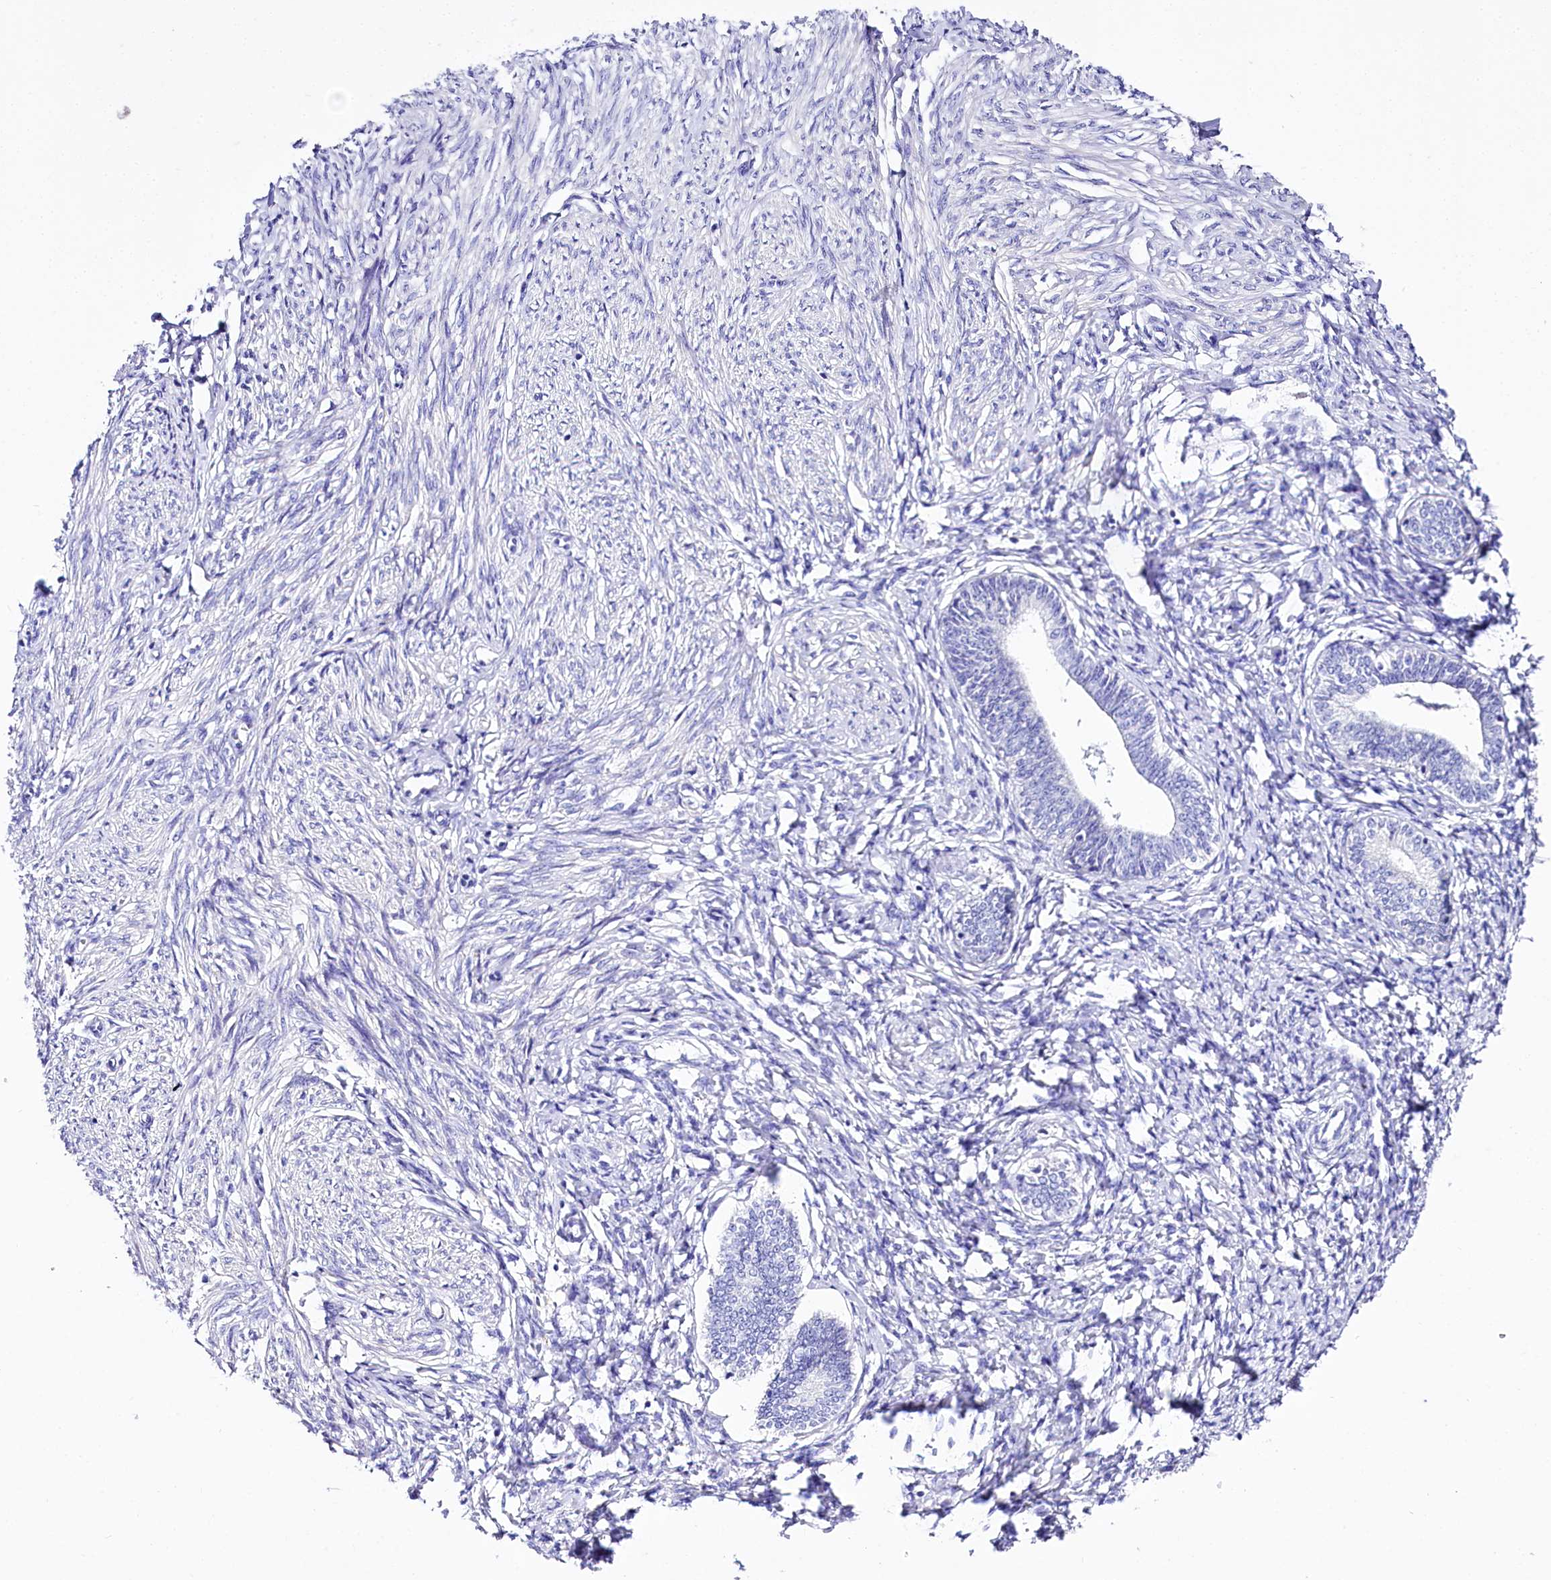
{"staining": {"intensity": "negative", "quantity": "none", "location": "none"}, "tissue": "endometrium", "cell_type": "Cells in endometrial stroma", "image_type": "normal", "snomed": [{"axis": "morphology", "description": "Normal tissue, NOS"}, {"axis": "topography", "description": "Endometrium"}], "caption": "Immunohistochemistry (IHC) image of normal endometrium: human endometrium stained with DAB (3,3'-diaminobenzidine) shows no significant protein staining in cells in endometrial stroma. (DAB immunohistochemistry visualized using brightfield microscopy, high magnification).", "gene": "A2ML1", "patient": {"sex": "female", "age": 72}}